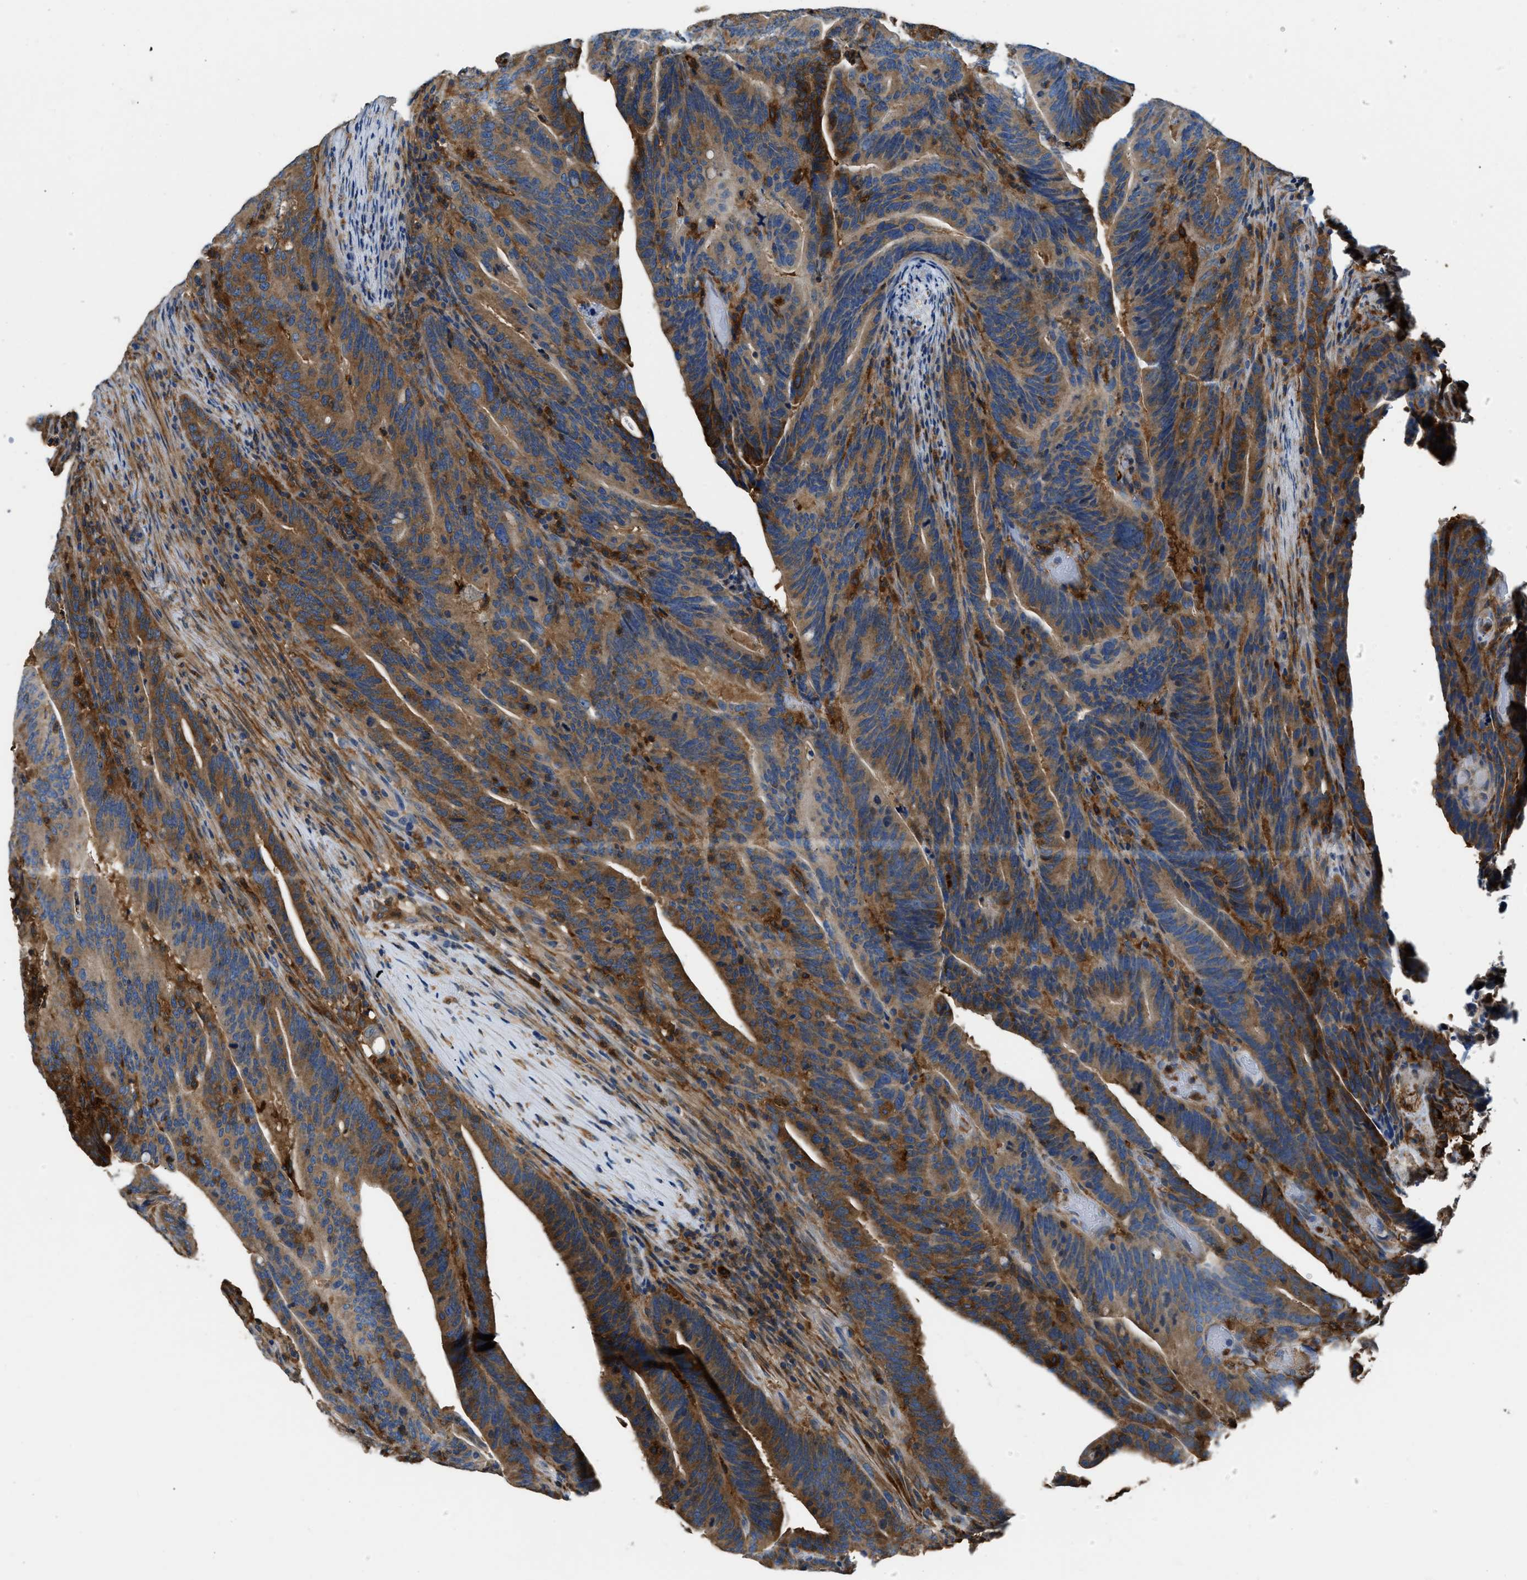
{"staining": {"intensity": "moderate", "quantity": ">75%", "location": "cytoplasmic/membranous"}, "tissue": "colorectal cancer", "cell_type": "Tumor cells", "image_type": "cancer", "snomed": [{"axis": "morphology", "description": "Adenocarcinoma, NOS"}, {"axis": "topography", "description": "Colon"}], "caption": "High-power microscopy captured an IHC micrograph of colorectal cancer, revealing moderate cytoplasmic/membranous positivity in approximately >75% of tumor cells. Using DAB (3,3'-diaminobenzidine) (brown) and hematoxylin (blue) stains, captured at high magnification using brightfield microscopy.", "gene": "PKM", "patient": {"sex": "female", "age": 66}}